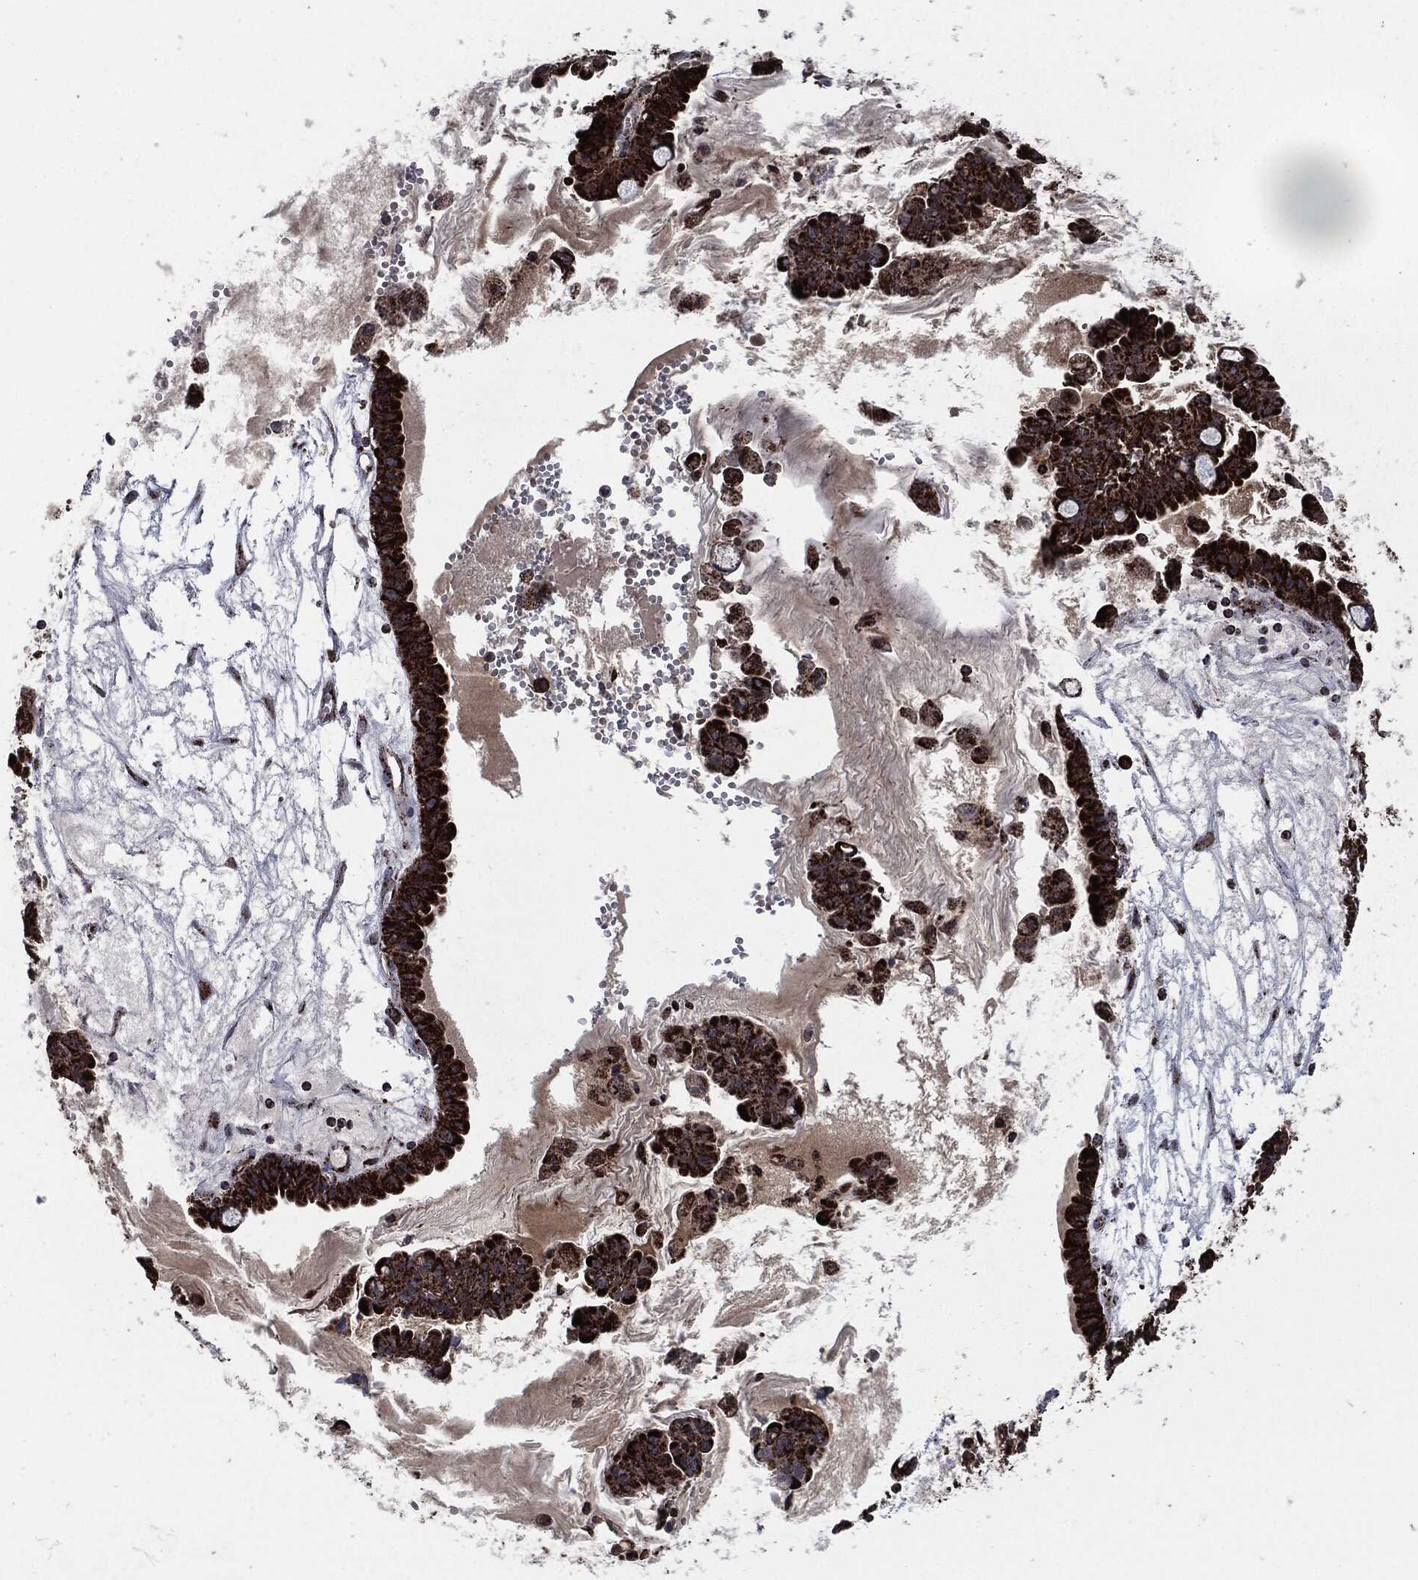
{"staining": {"intensity": "strong", "quantity": ">75%", "location": "cytoplasmic/membranous"}, "tissue": "ovarian cancer", "cell_type": "Tumor cells", "image_type": "cancer", "snomed": [{"axis": "morphology", "description": "Cystadenocarcinoma, mucinous, NOS"}, {"axis": "topography", "description": "Ovary"}], "caption": "DAB (3,3'-diaminobenzidine) immunohistochemical staining of human mucinous cystadenocarcinoma (ovarian) demonstrates strong cytoplasmic/membranous protein staining in about >75% of tumor cells.", "gene": "FH", "patient": {"sex": "female", "age": 63}}